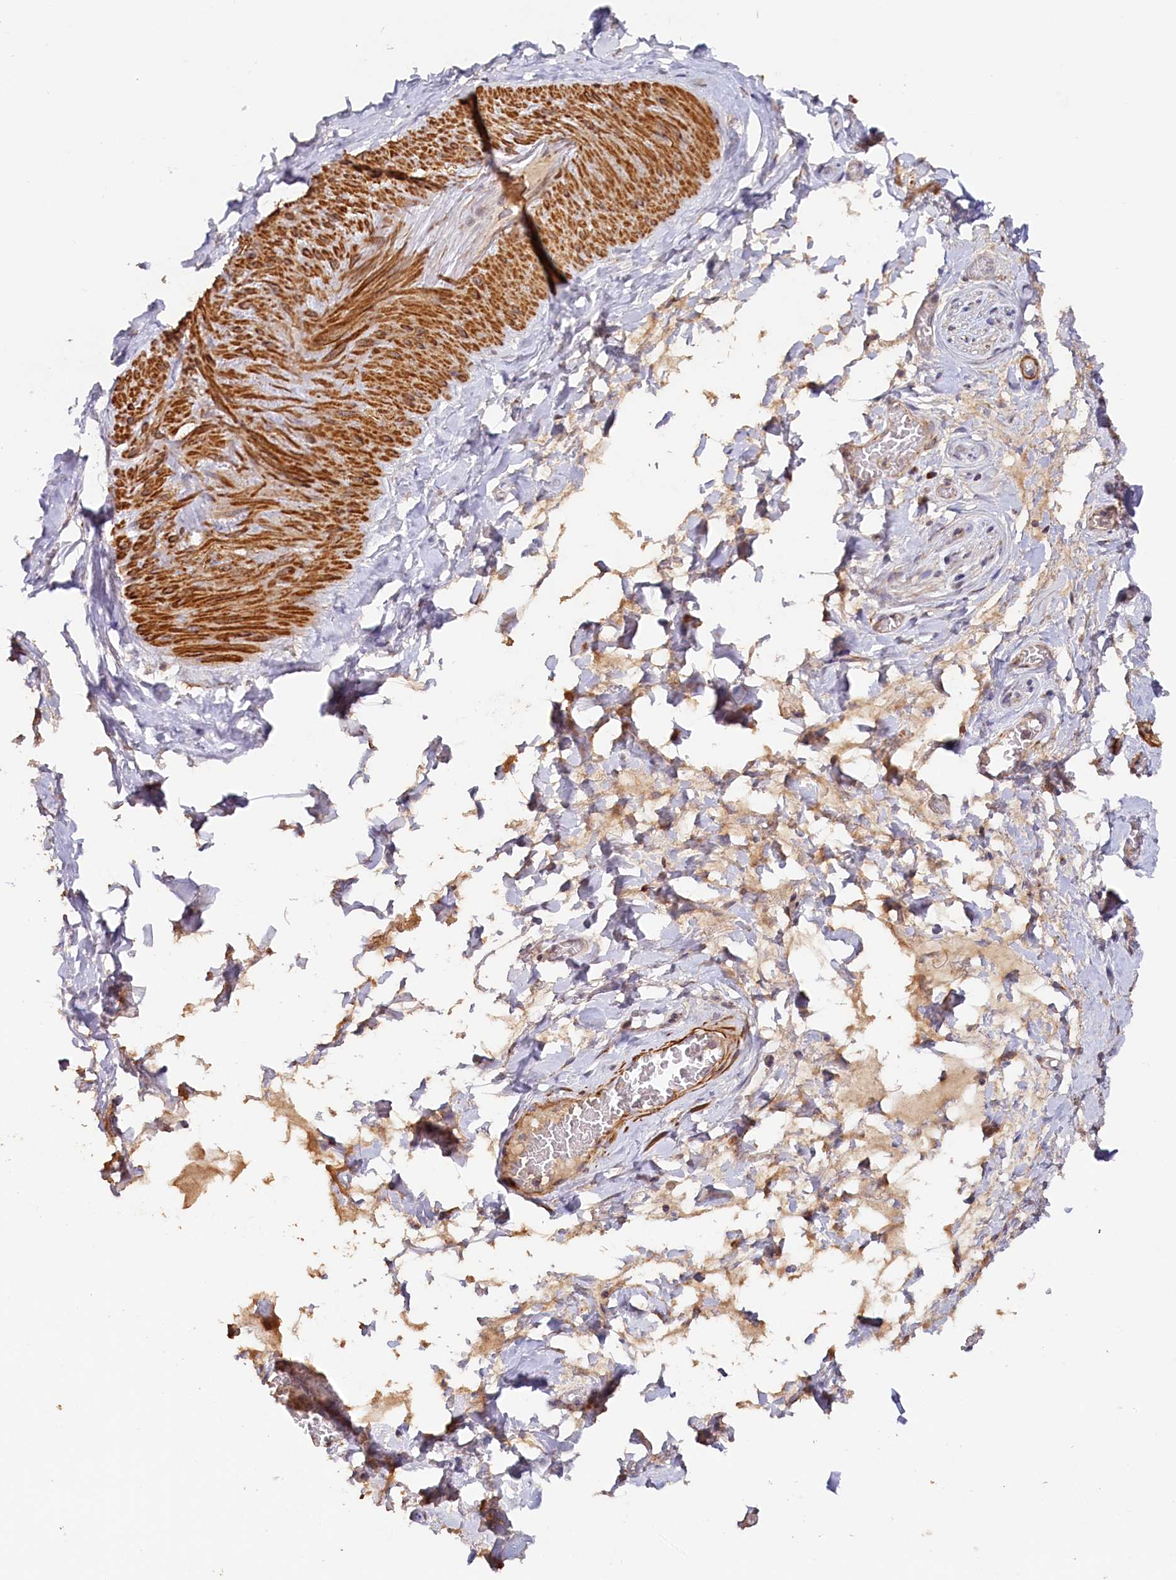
{"staining": {"intensity": "negative", "quantity": "none", "location": "none"}, "tissue": "adipose tissue", "cell_type": "Adipocytes", "image_type": "normal", "snomed": [{"axis": "morphology", "description": "Normal tissue, NOS"}, {"axis": "topography", "description": "Salivary gland"}, {"axis": "topography", "description": "Peripheral nerve tissue"}], "caption": "Immunohistochemical staining of unremarkable human adipose tissue demonstrates no significant expression in adipocytes. The staining was performed using DAB (3,3'-diaminobenzidine) to visualize the protein expression in brown, while the nuclei were stained in blue with hematoxylin (Magnification: 20x).", "gene": "TANGO6", "patient": {"sex": "male", "age": 62}}